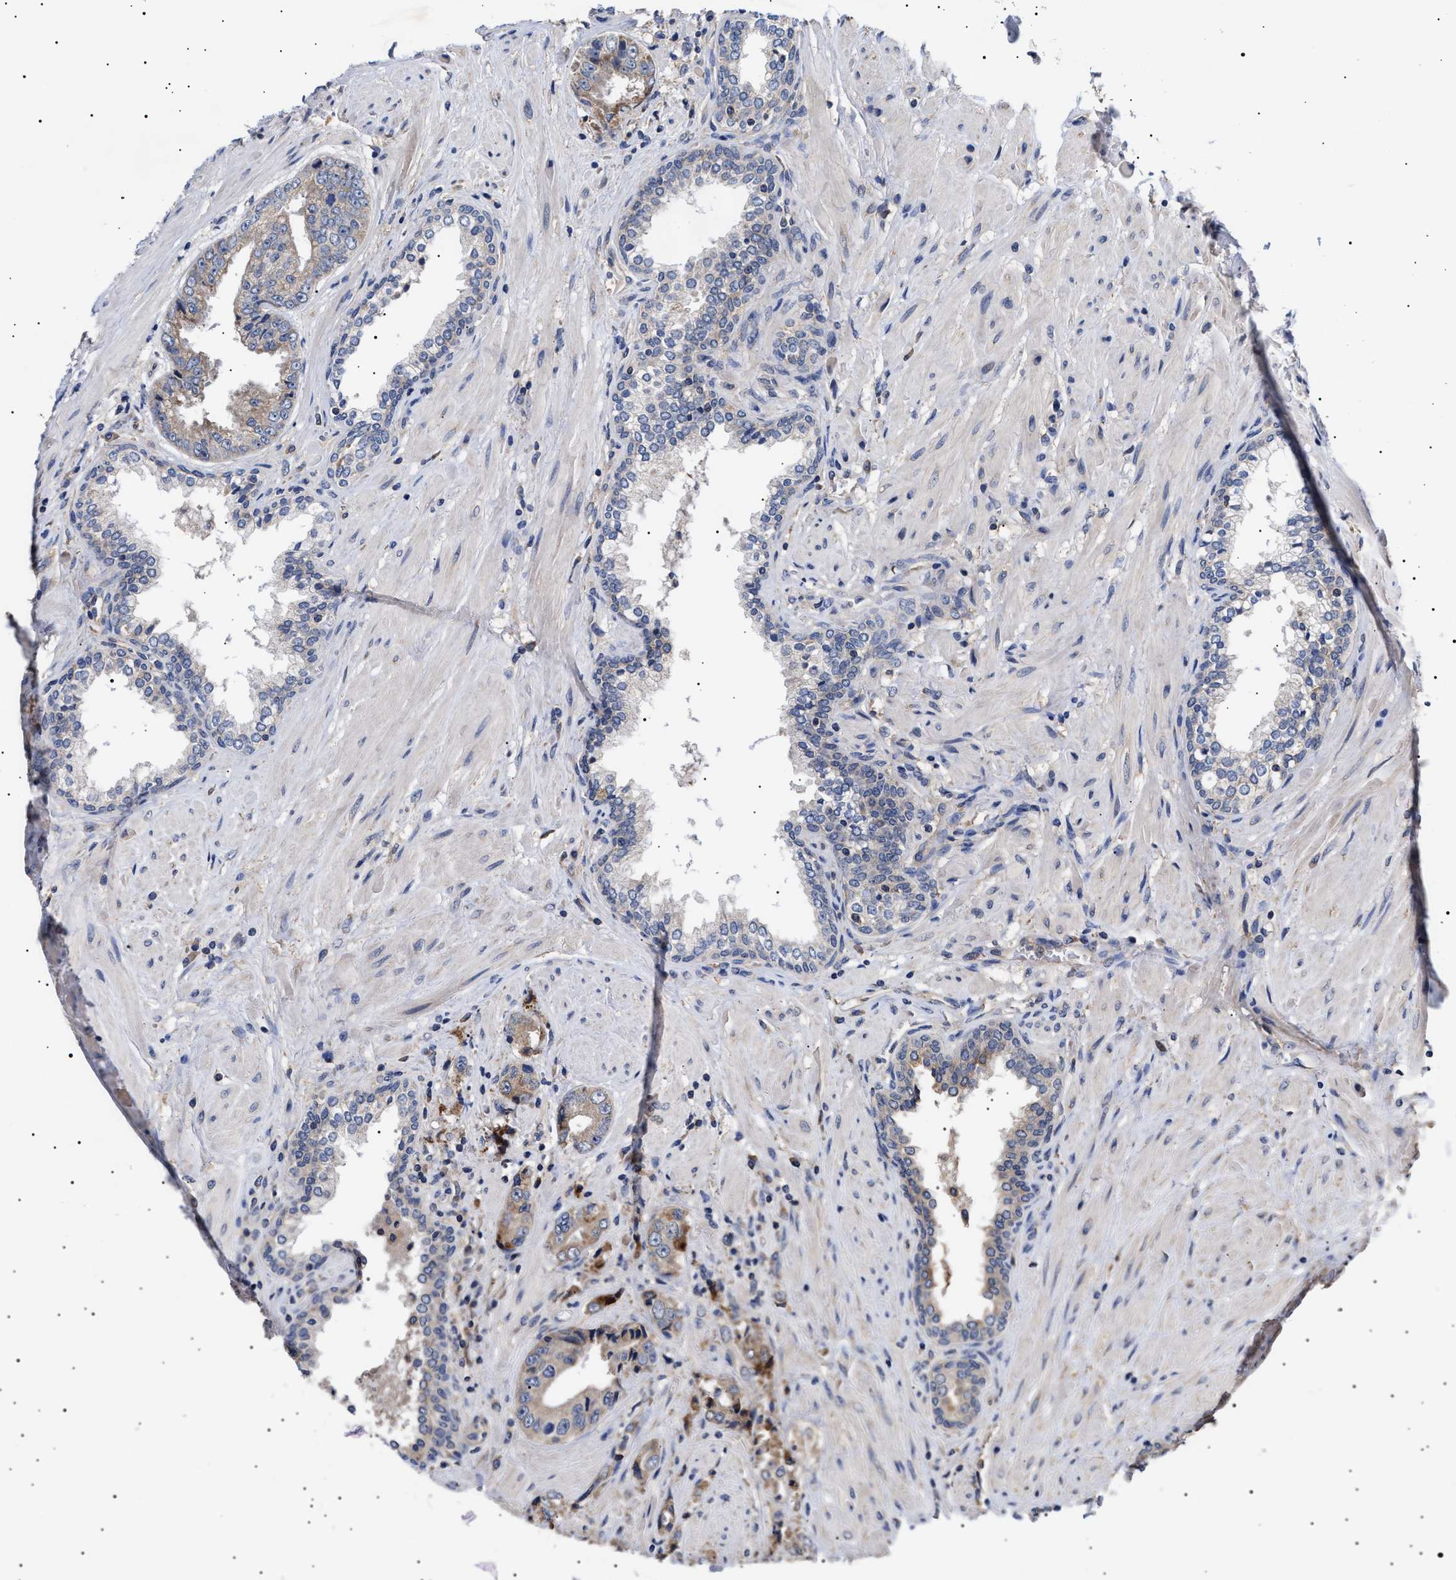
{"staining": {"intensity": "weak", "quantity": "25%-75%", "location": "cytoplasmic/membranous"}, "tissue": "prostate cancer", "cell_type": "Tumor cells", "image_type": "cancer", "snomed": [{"axis": "morphology", "description": "Adenocarcinoma, High grade"}, {"axis": "topography", "description": "Prostate"}], "caption": "Prostate cancer (high-grade adenocarcinoma) stained for a protein (brown) shows weak cytoplasmic/membranous positive positivity in approximately 25%-75% of tumor cells.", "gene": "KRBA1", "patient": {"sex": "male", "age": 61}}